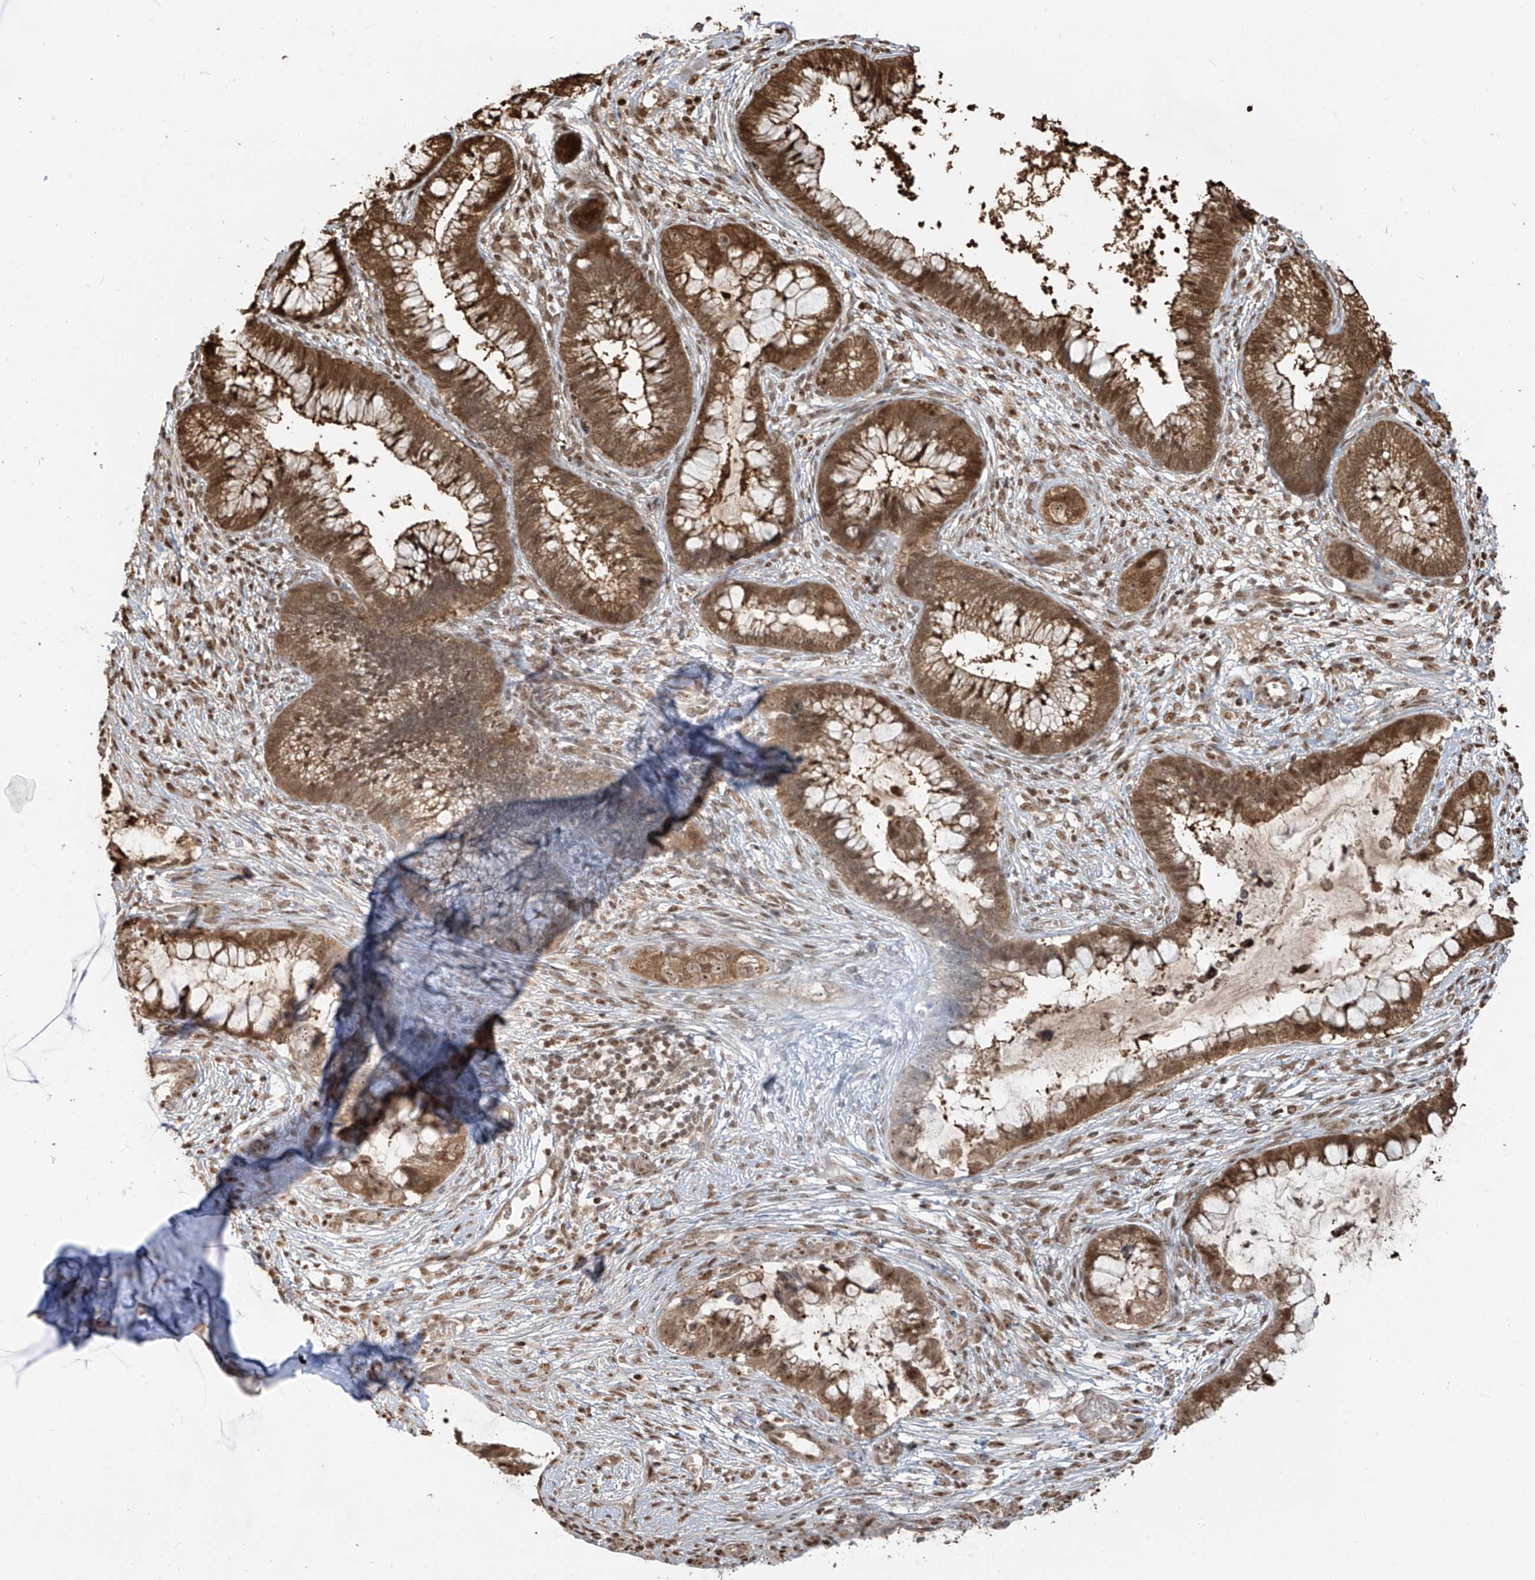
{"staining": {"intensity": "moderate", "quantity": ">75%", "location": "cytoplasmic/membranous,nuclear"}, "tissue": "cervical cancer", "cell_type": "Tumor cells", "image_type": "cancer", "snomed": [{"axis": "morphology", "description": "Adenocarcinoma, NOS"}, {"axis": "topography", "description": "Cervix"}], "caption": "The immunohistochemical stain shows moderate cytoplasmic/membranous and nuclear positivity in tumor cells of cervical adenocarcinoma tissue.", "gene": "VMP1", "patient": {"sex": "female", "age": 44}}